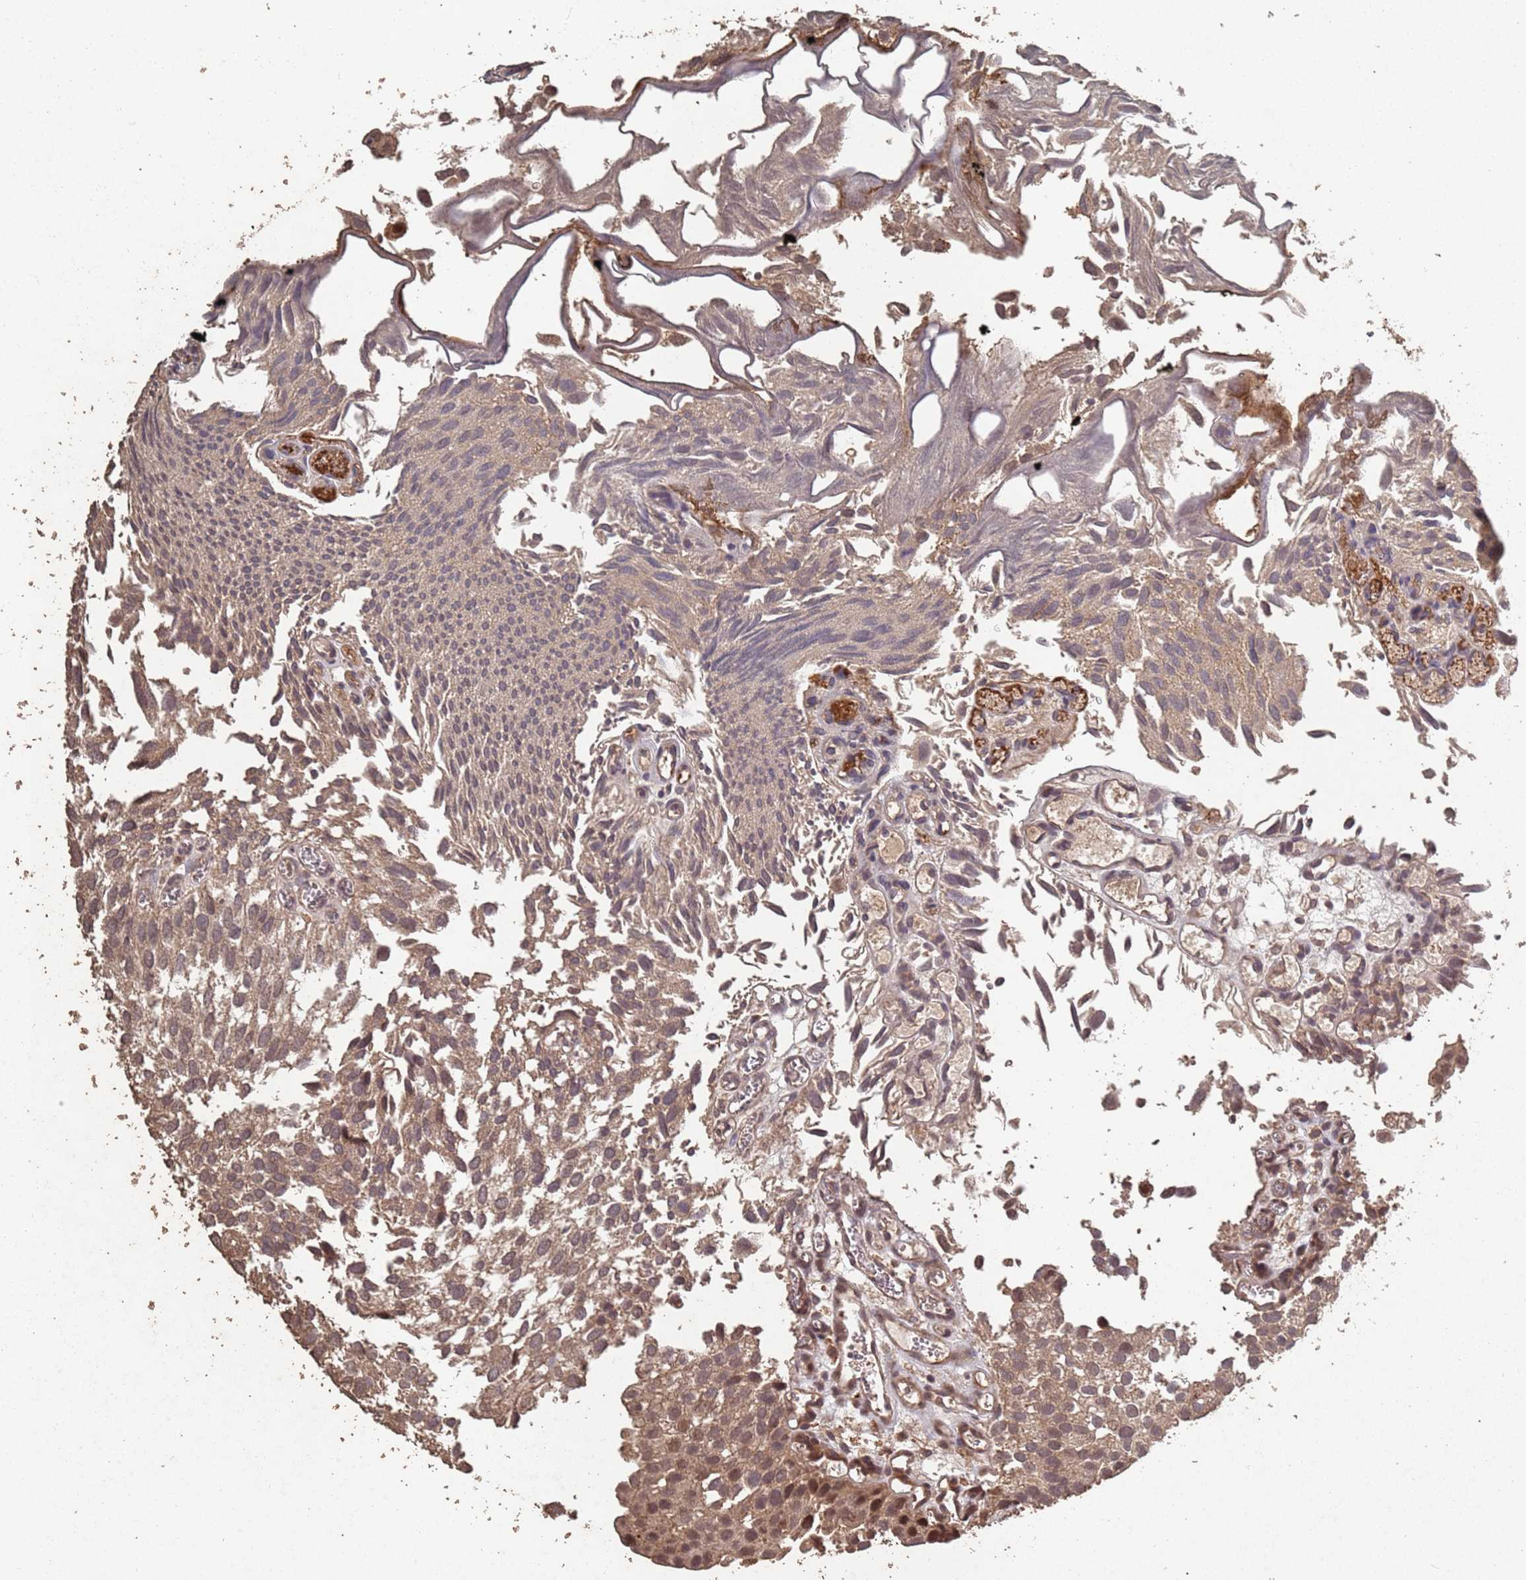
{"staining": {"intensity": "moderate", "quantity": ">75%", "location": "cytoplasmic/membranous,nuclear"}, "tissue": "urothelial cancer", "cell_type": "Tumor cells", "image_type": "cancer", "snomed": [{"axis": "morphology", "description": "Urothelial carcinoma, Low grade"}, {"axis": "topography", "description": "Urinary bladder"}], "caption": "Urothelial cancer stained with a protein marker demonstrates moderate staining in tumor cells.", "gene": "FRAT1", "patient": {"sex": "male", "age": 88}}